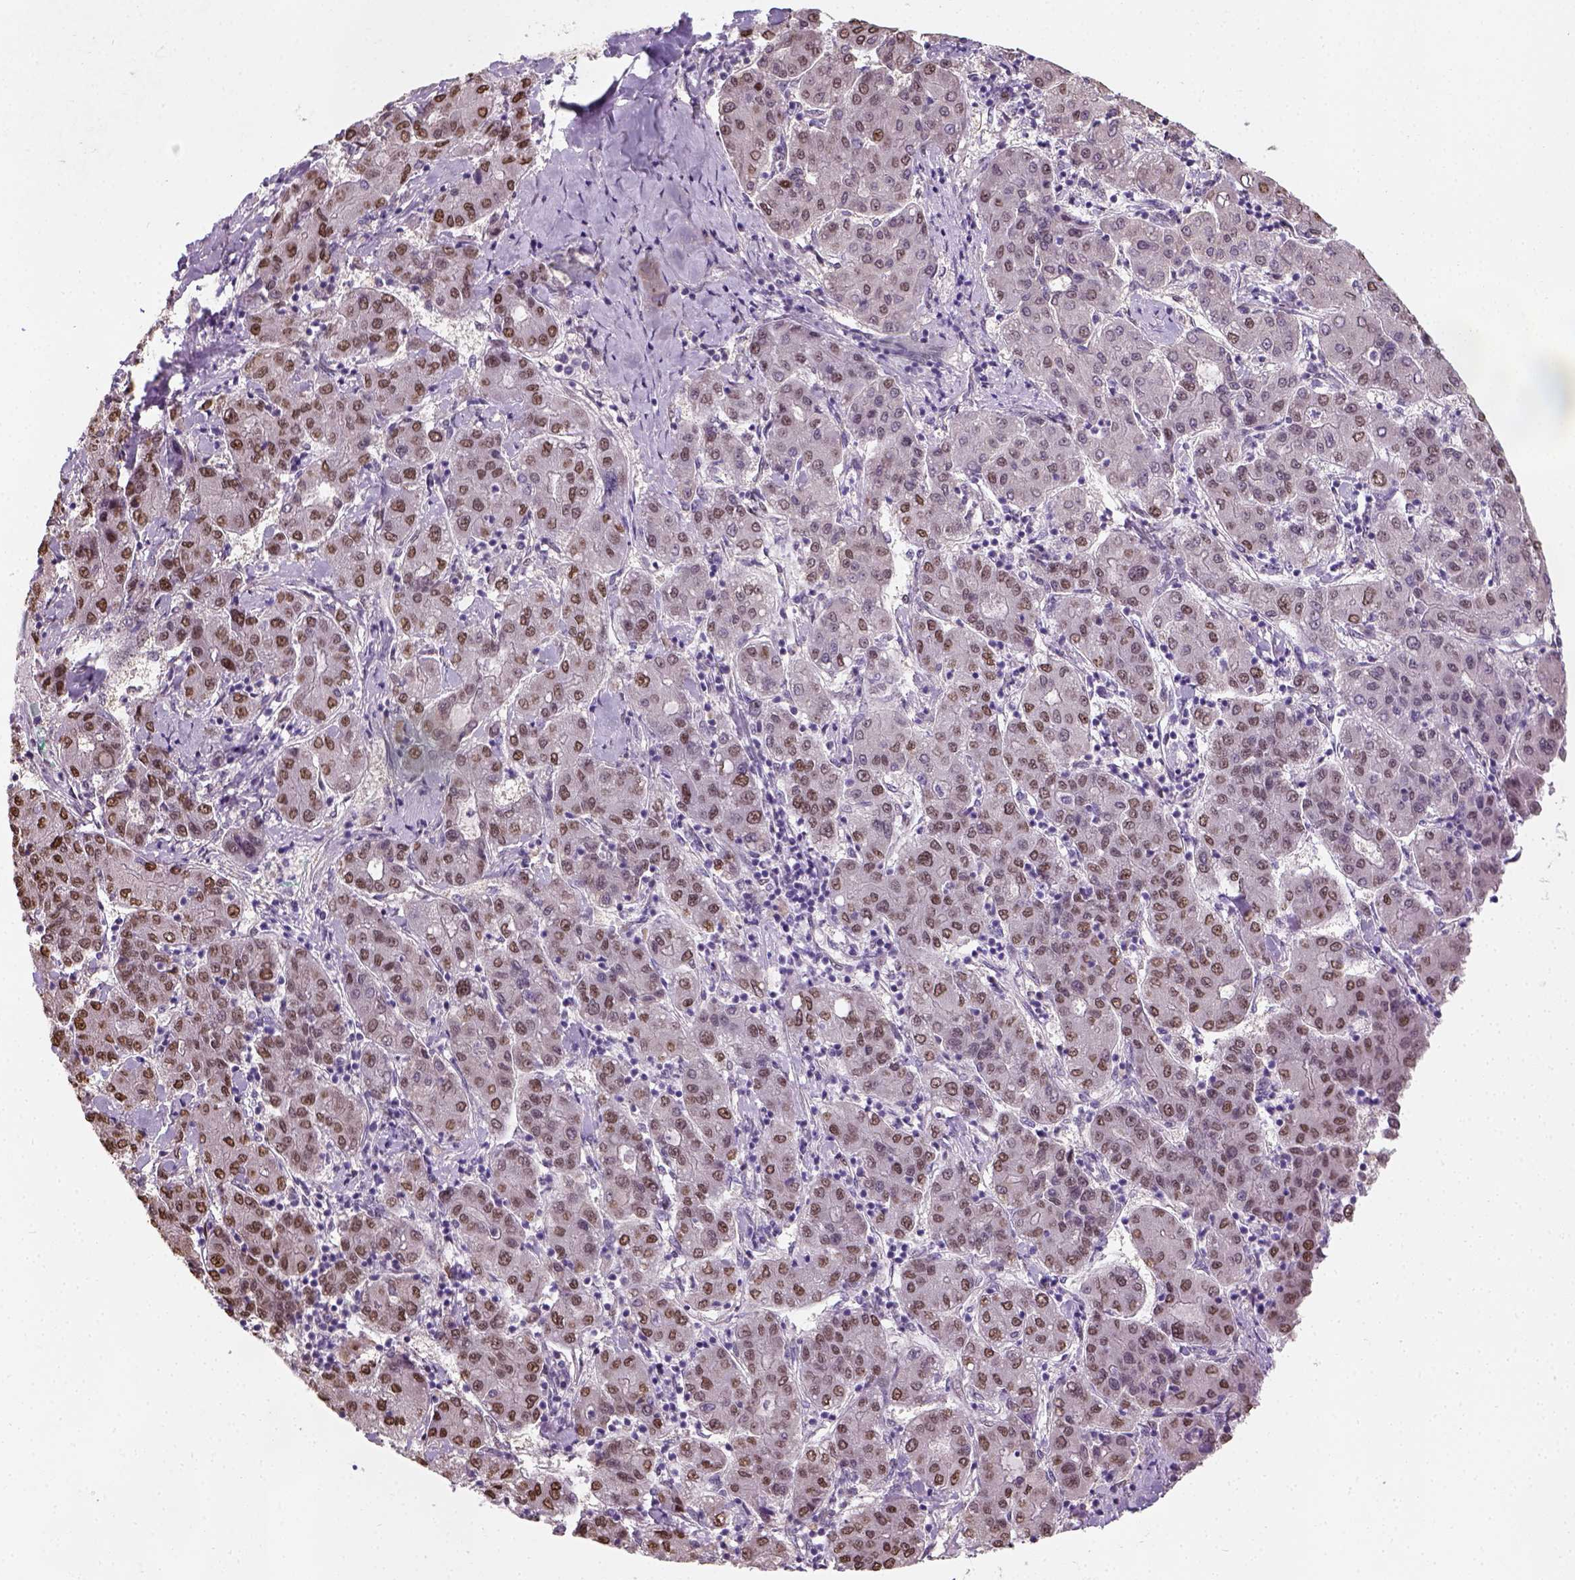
{"staining": {"intensity": "moderate", "quantity": ">75%", "location": "nuclear"}, "tissue": "liver cancer", "cell_type": "Tumor cells", "image_type": "cancer", "snomed": [{"axis": "morphology", "description": "Carcinoma, Hepatocellular, NOS"}, {"axis": "topography", "description": "Liver"}], "caption": "There is medium levels of moderate nuclear expression in tumor cells of hepatocellular carcinoma (liver), as demonstrated by immunohistochemical staining (brown color).", "gene": "C1orf112", "patient": {"sex": "male", "age": 65}}